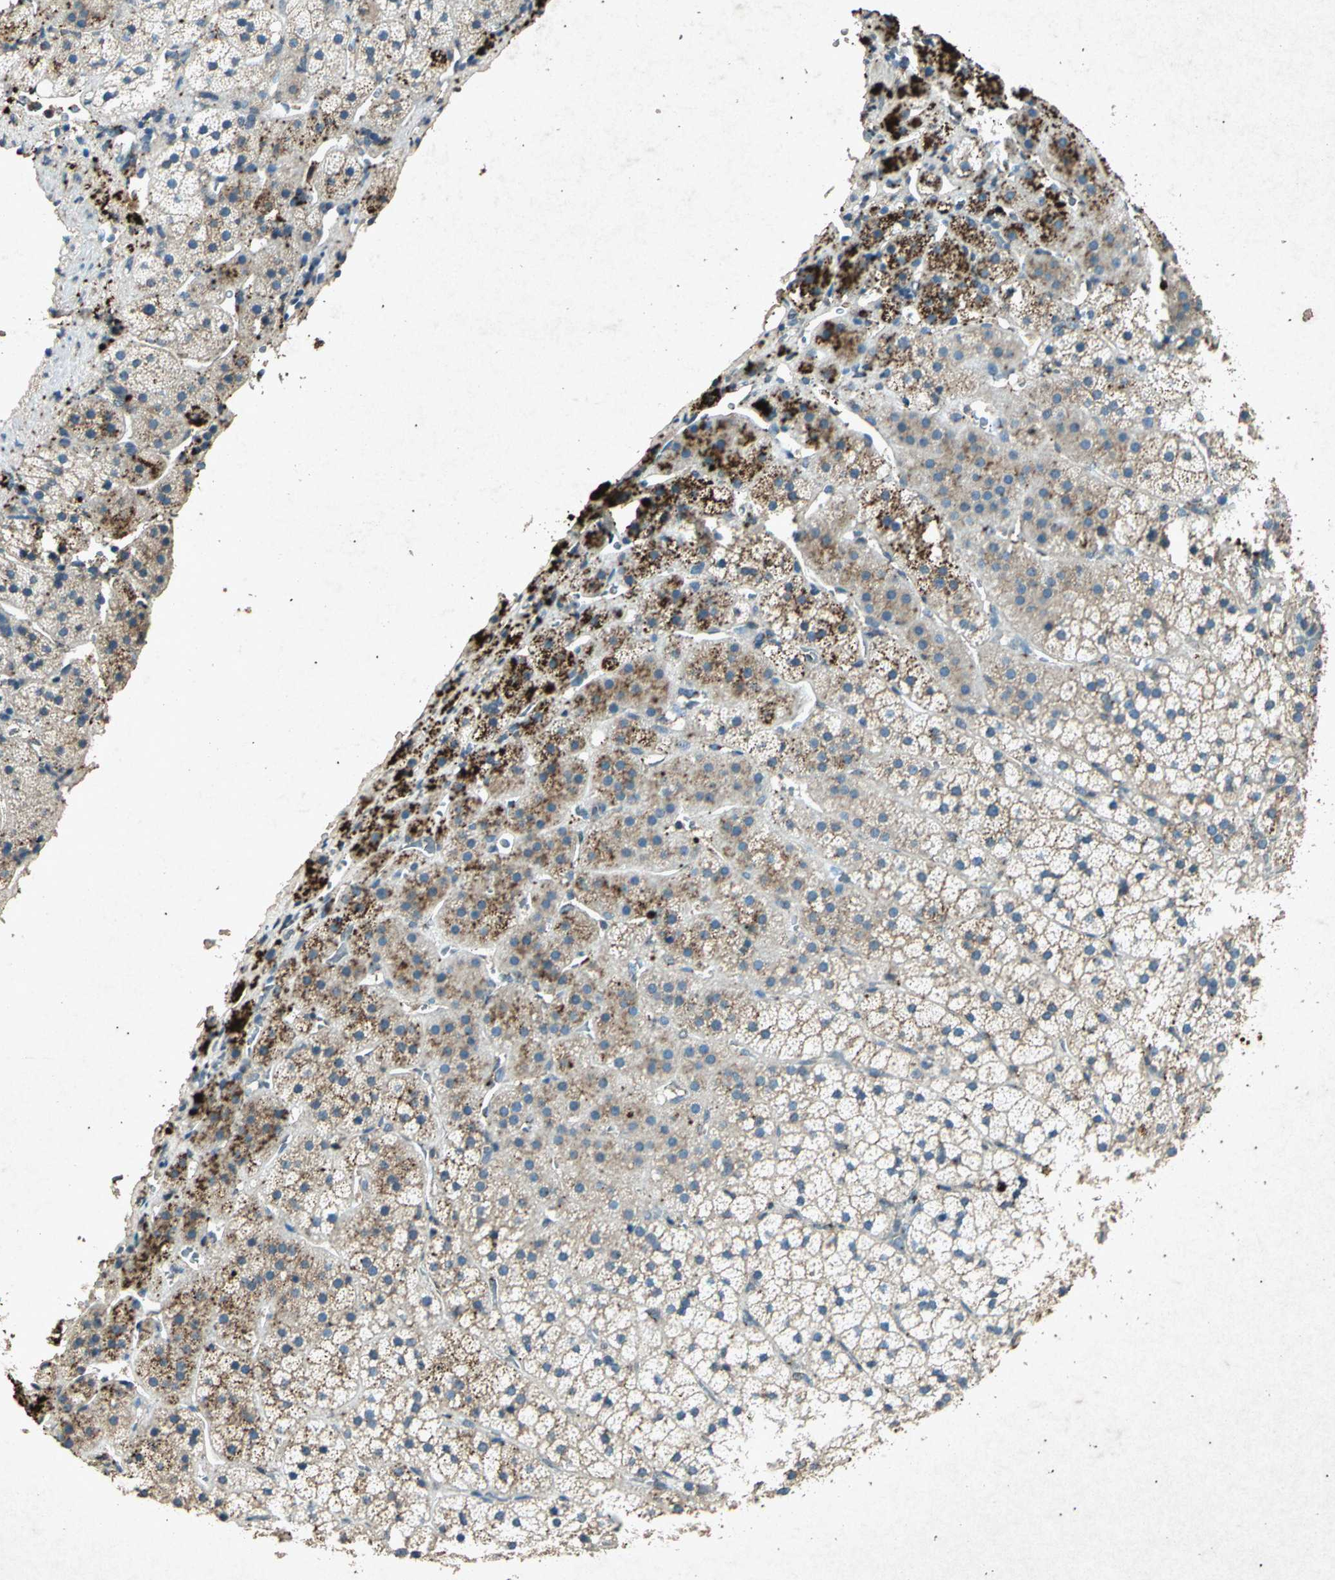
{"staining": {"intensity": "weak", "quantity": "<25%", "location": "cytoplasmic/membranous"}, "tissue": "adrenal gland", "cell_type": "Glandular cells", "image_type": "normal", "snomed": [{"axis": "morphology", "description": "Normal tissue, NOS"}, {"axis": "topography", "description": "Adrenal gland"}], "caption": "A photomicrograph of adrenal gland stained for a protein exhibits no brown staining in glandular cells. Brightfield microscopy of IHC stained with DAB (3,3'-diaminobenzidine) (brown) and hematoxylin (blue), captured at high magnification.", "gene": "PSEN1", "patient": {"sex": "female", "age": 44}}